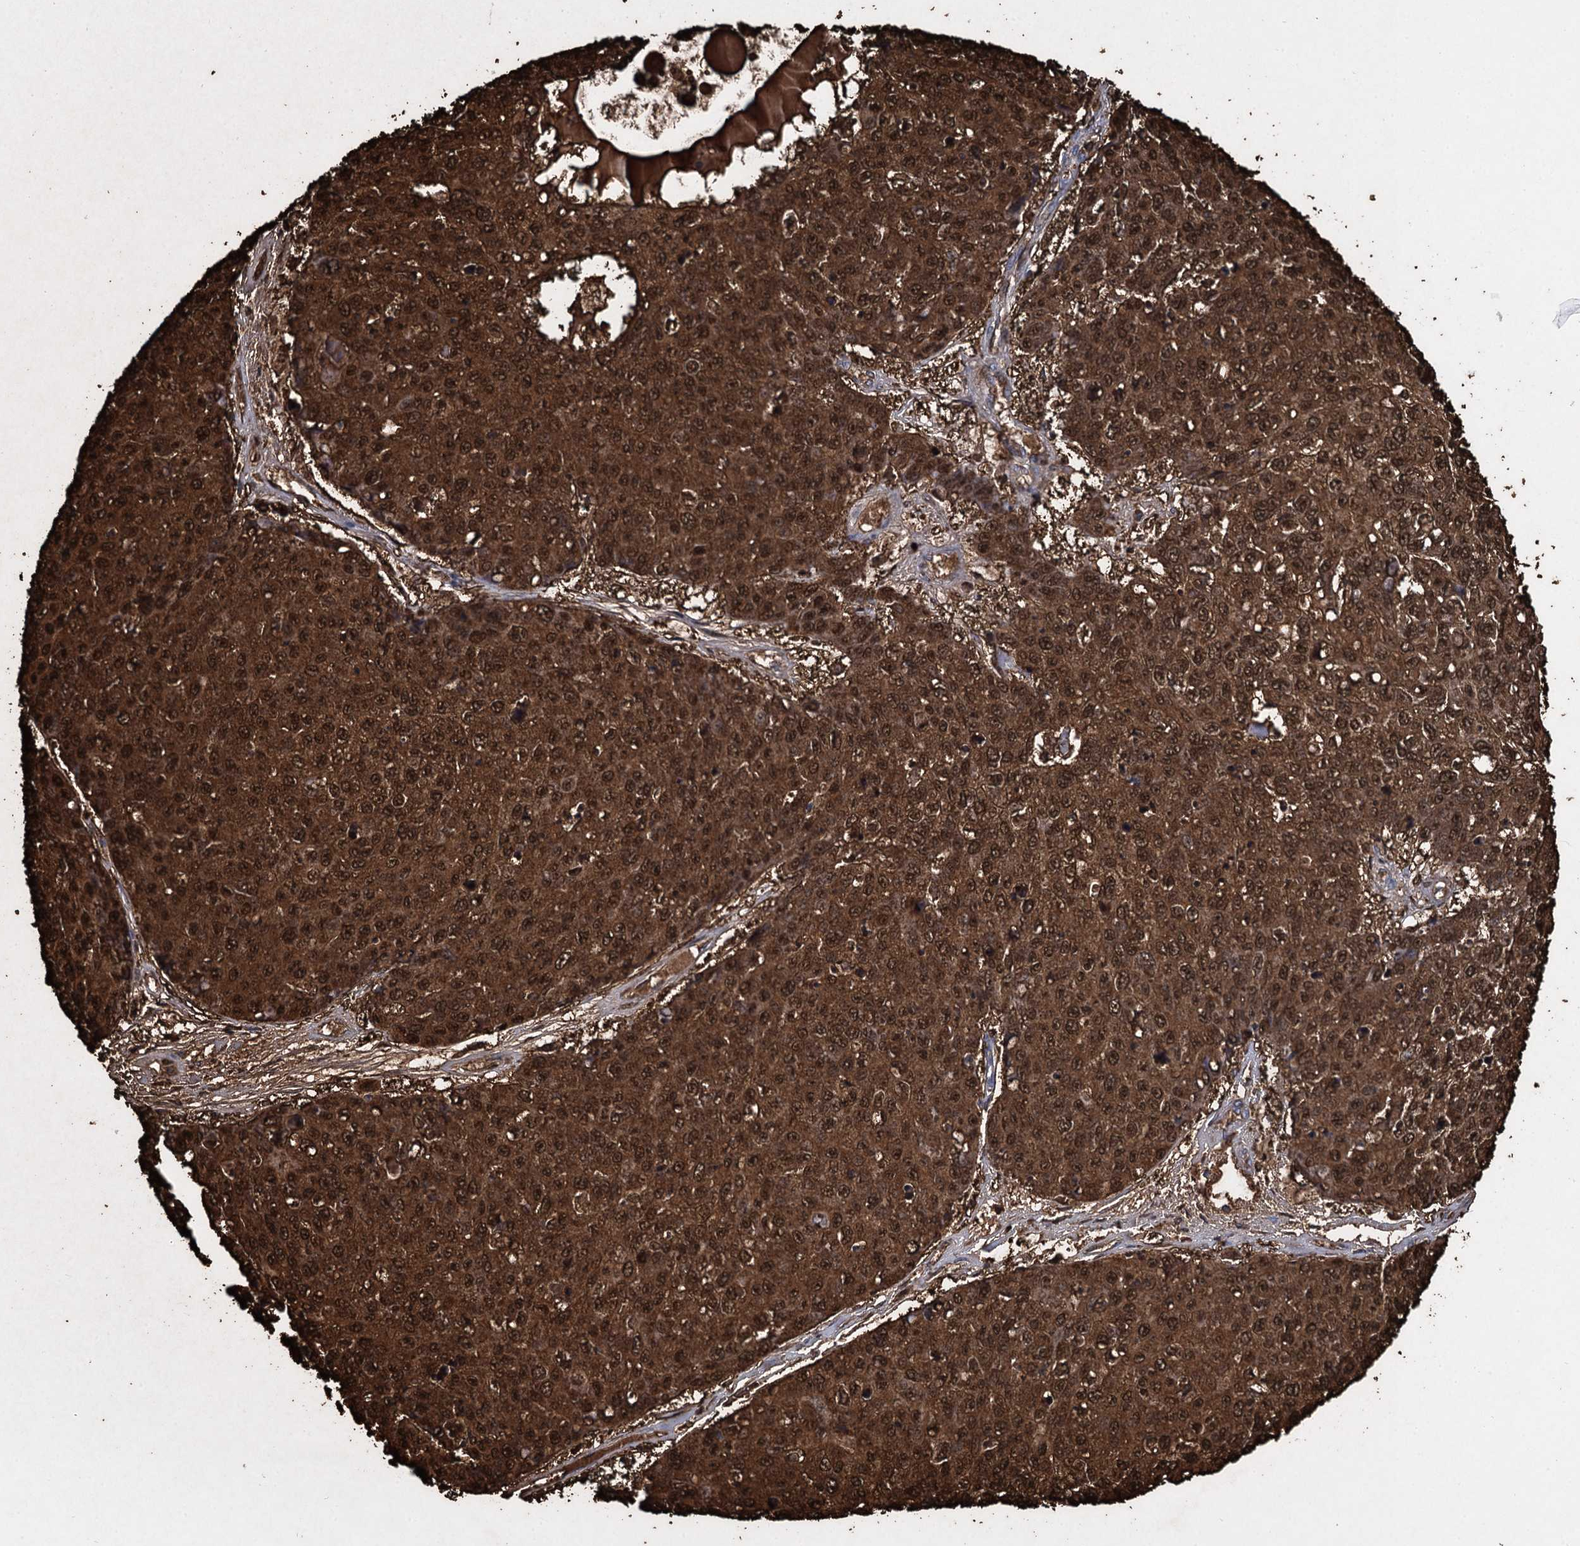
{"staining": {"intensity": "strong", "quantity": ">75%", "location": "cytoplasmic/membranous,nuclear"}, "tissue": "skin cancer", "cell_type": "Tumor cells", "image_type": "cancer", "snomed": [{"axis": "morphology", "description": "Squamous cell carcinoma, NOS"}, {"axis": "topography", "description": "Skin"}], "caption": "Immunohistochemical staining of human skin cancer (squamous cell carcinoma) reveals high levels of strong cytoplasmic/membranous and nuclear staining in approximately >75% of tumor cells.", "gene": "FABP5", "patient": {"sex": "female", "age": 44}}